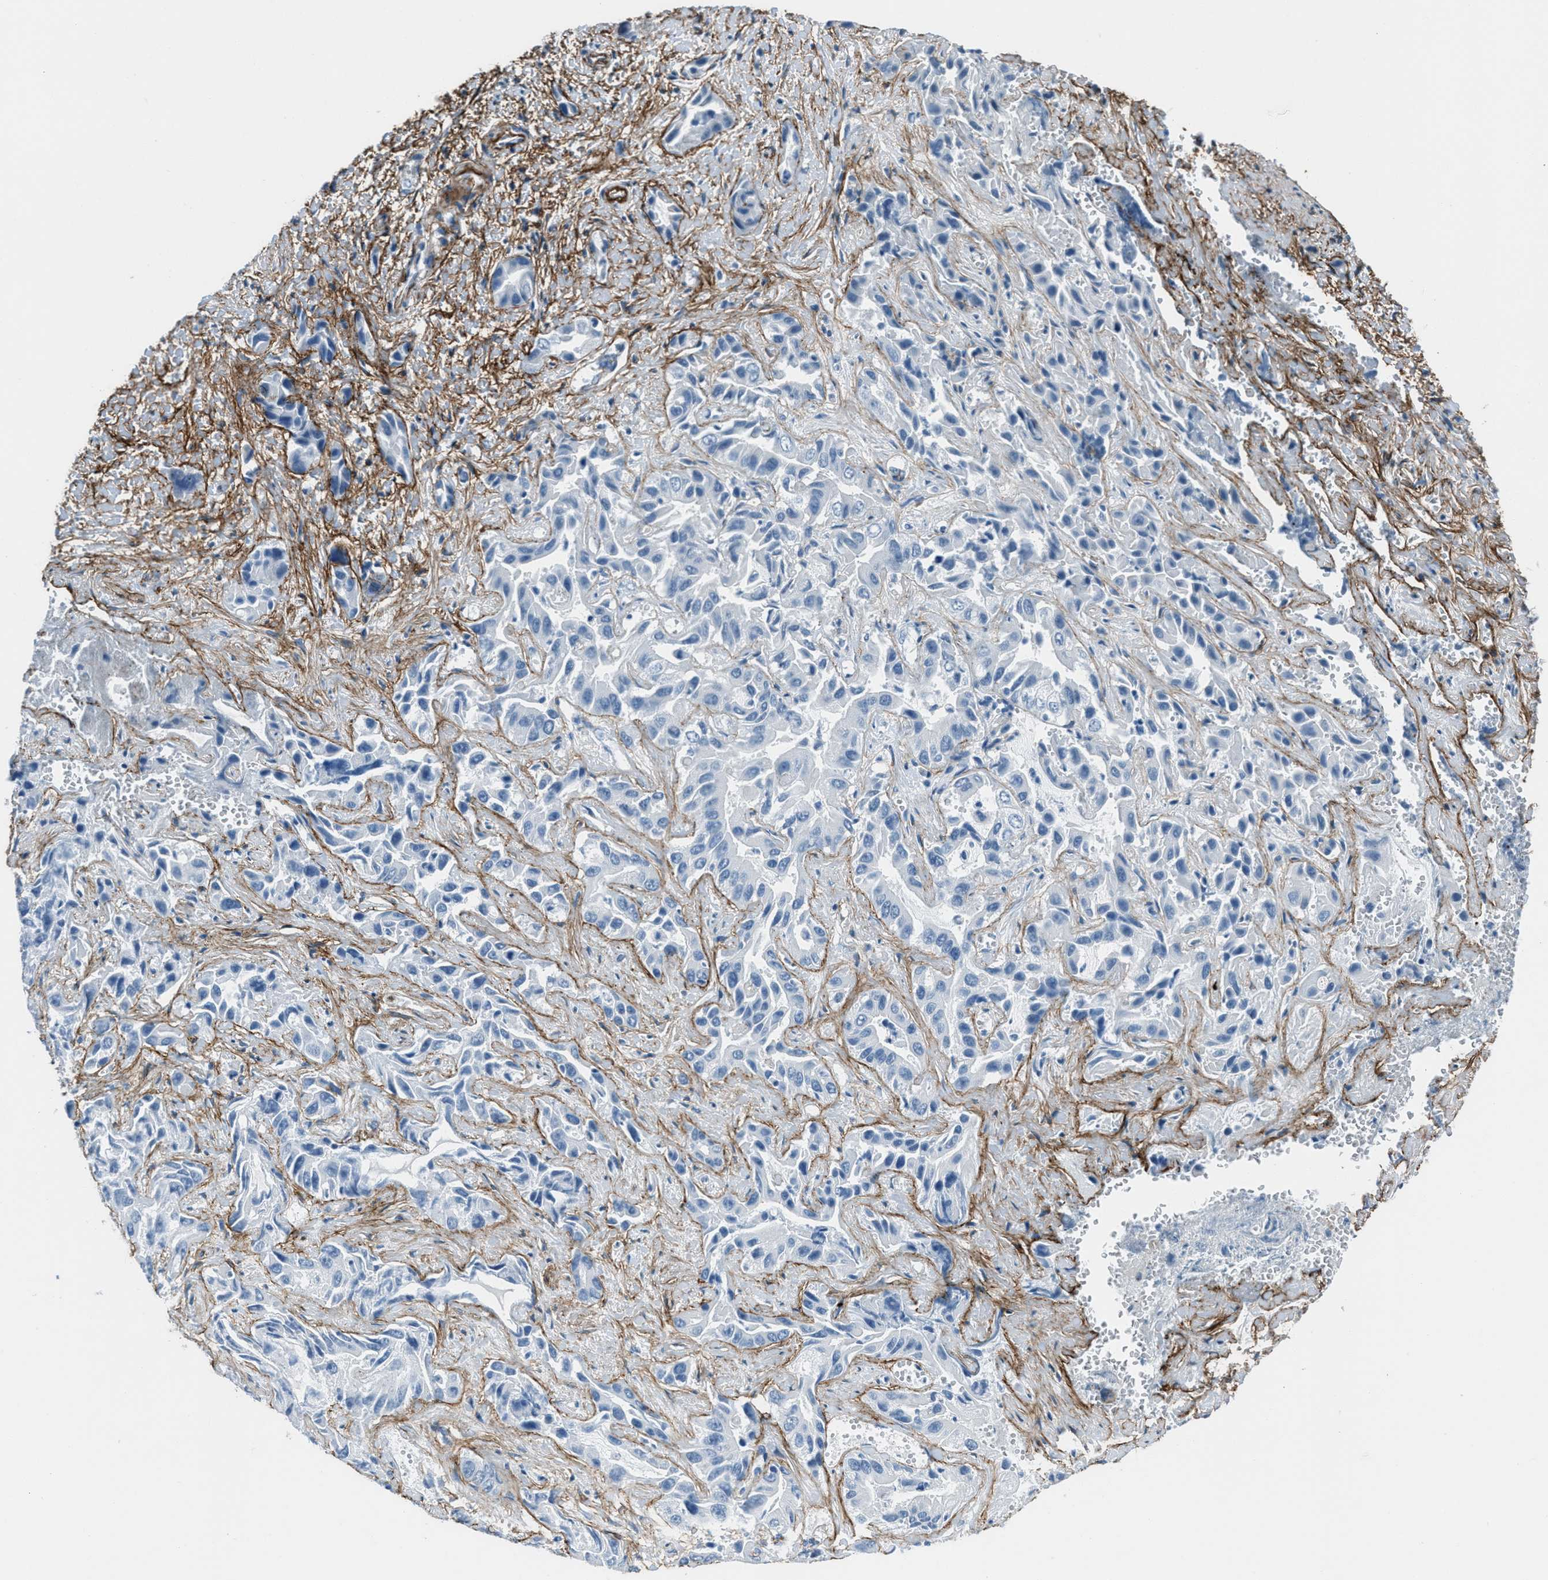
{"staining": {"intensity": "negative", "quantity": "none", "location": "none"}, "tissue": "liver cancer", "cell_type": "Tumor cells", "image_type": "cancer", "snomed": [{"axis": "morphology", "description": "Cholangiocarcinoma"}, {"axis": "topography", "description": "Liver"}], "caption": "Tumor cells show no significant protein expression in liver cholangiocarcinoma.", "gene": "FBN1", "patient": {"sex": "female", "age": 52}}